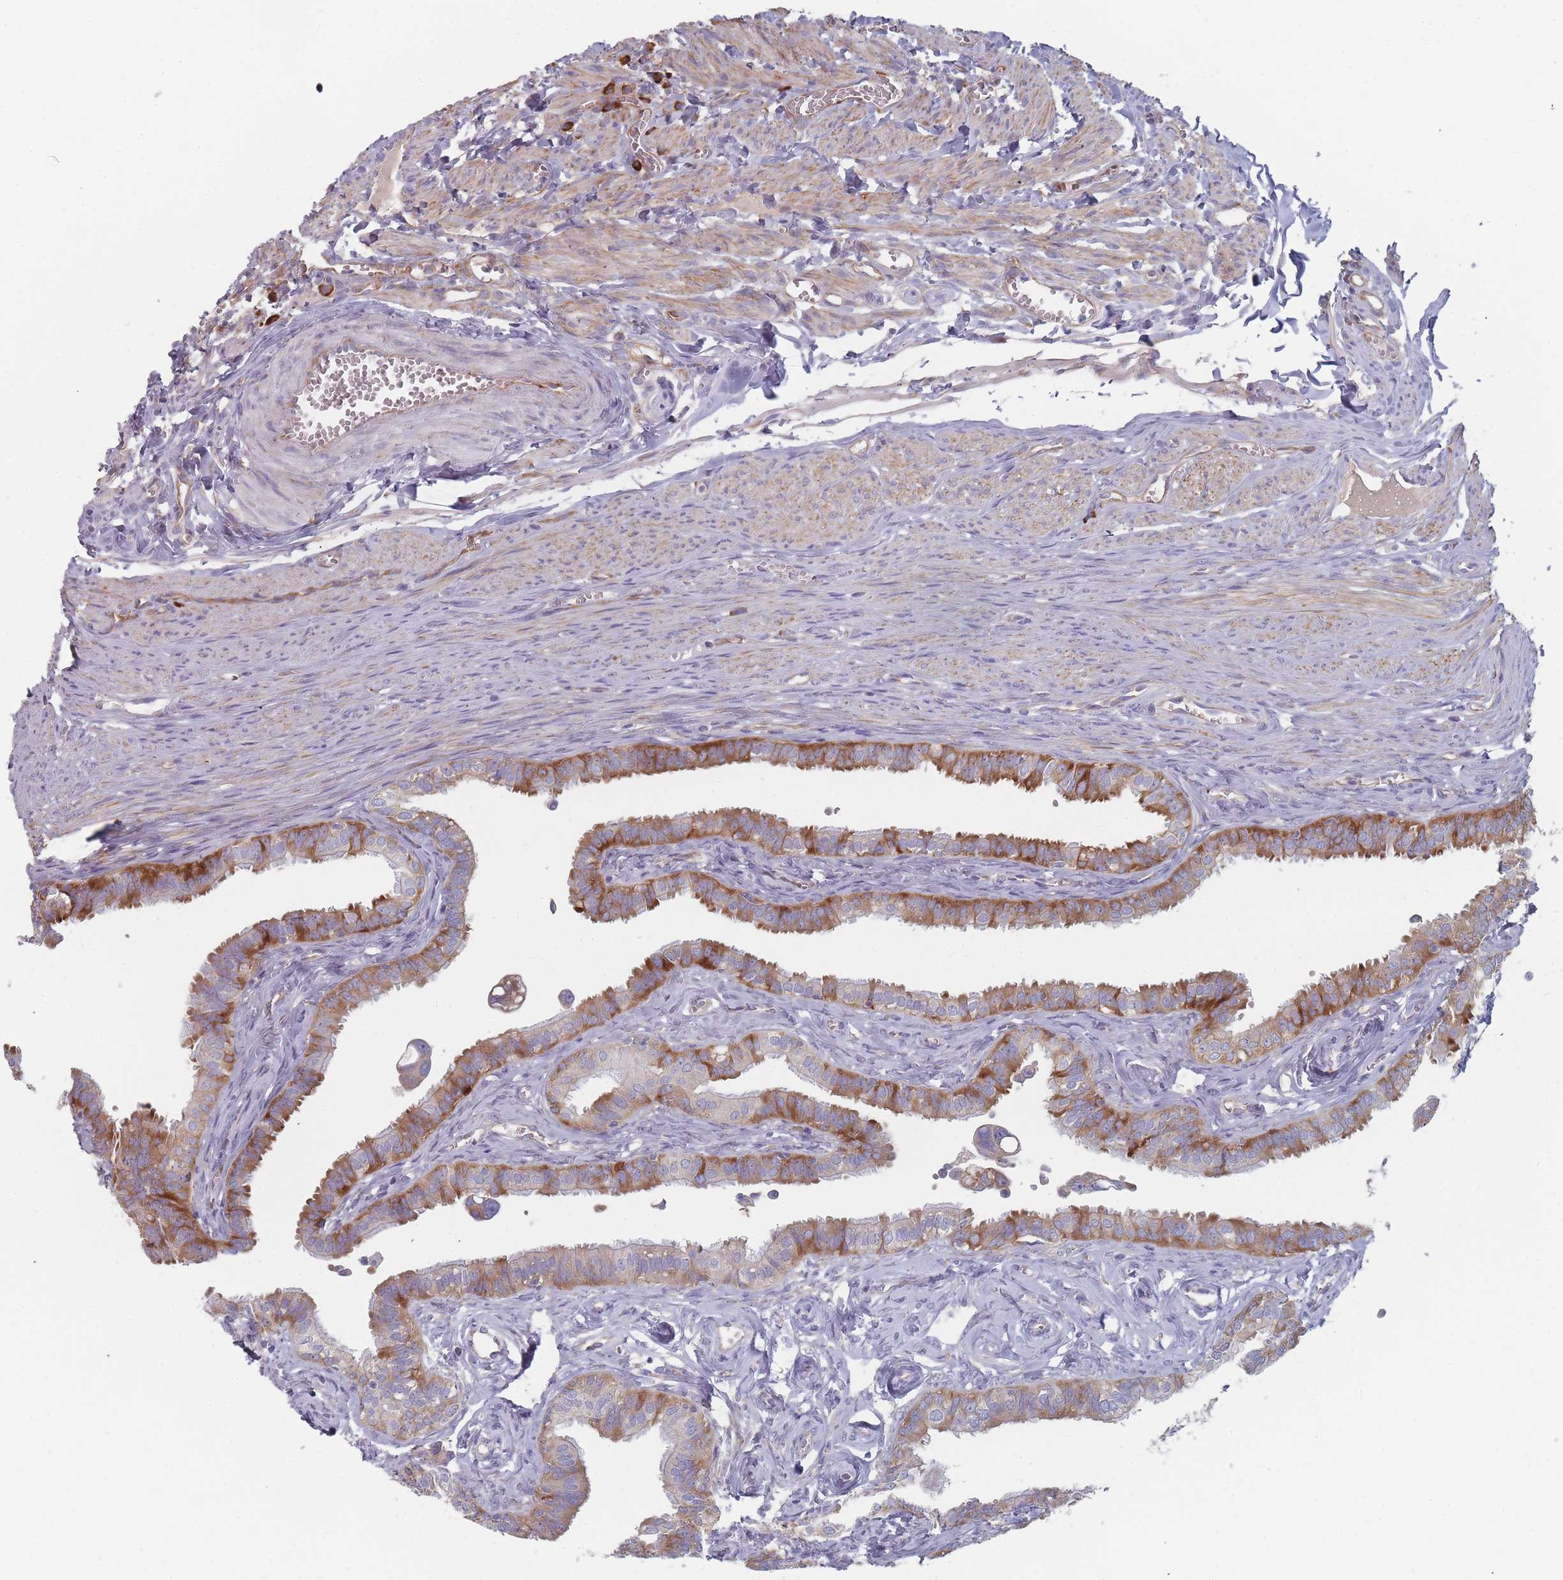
{"staining": {"intensity": "strong", "quantity": "25%-75%", "location": "cytoplasmic/membranous"}, "tissue": "fallopian tube", "cell_type": "Glandular cells", "image_type": "normal", "snomed": [{"axis": "morphology", "description": "Normal tissue, NOS"}, {"axis": "morphology", "description": "Carcinoma, NOS"}, {"axis": "topography", "description": "Fallopian tube"}, {"axis": "topography", "description": "Ovary"}], "caption": "Protein analysis of benign fallopian tube demonstrates strong cytoplasmic/membranous staining in about 25%-75% of glandular cells.", "gene": "CACNG5", "patient": {"sex": "female", "age": 59}}